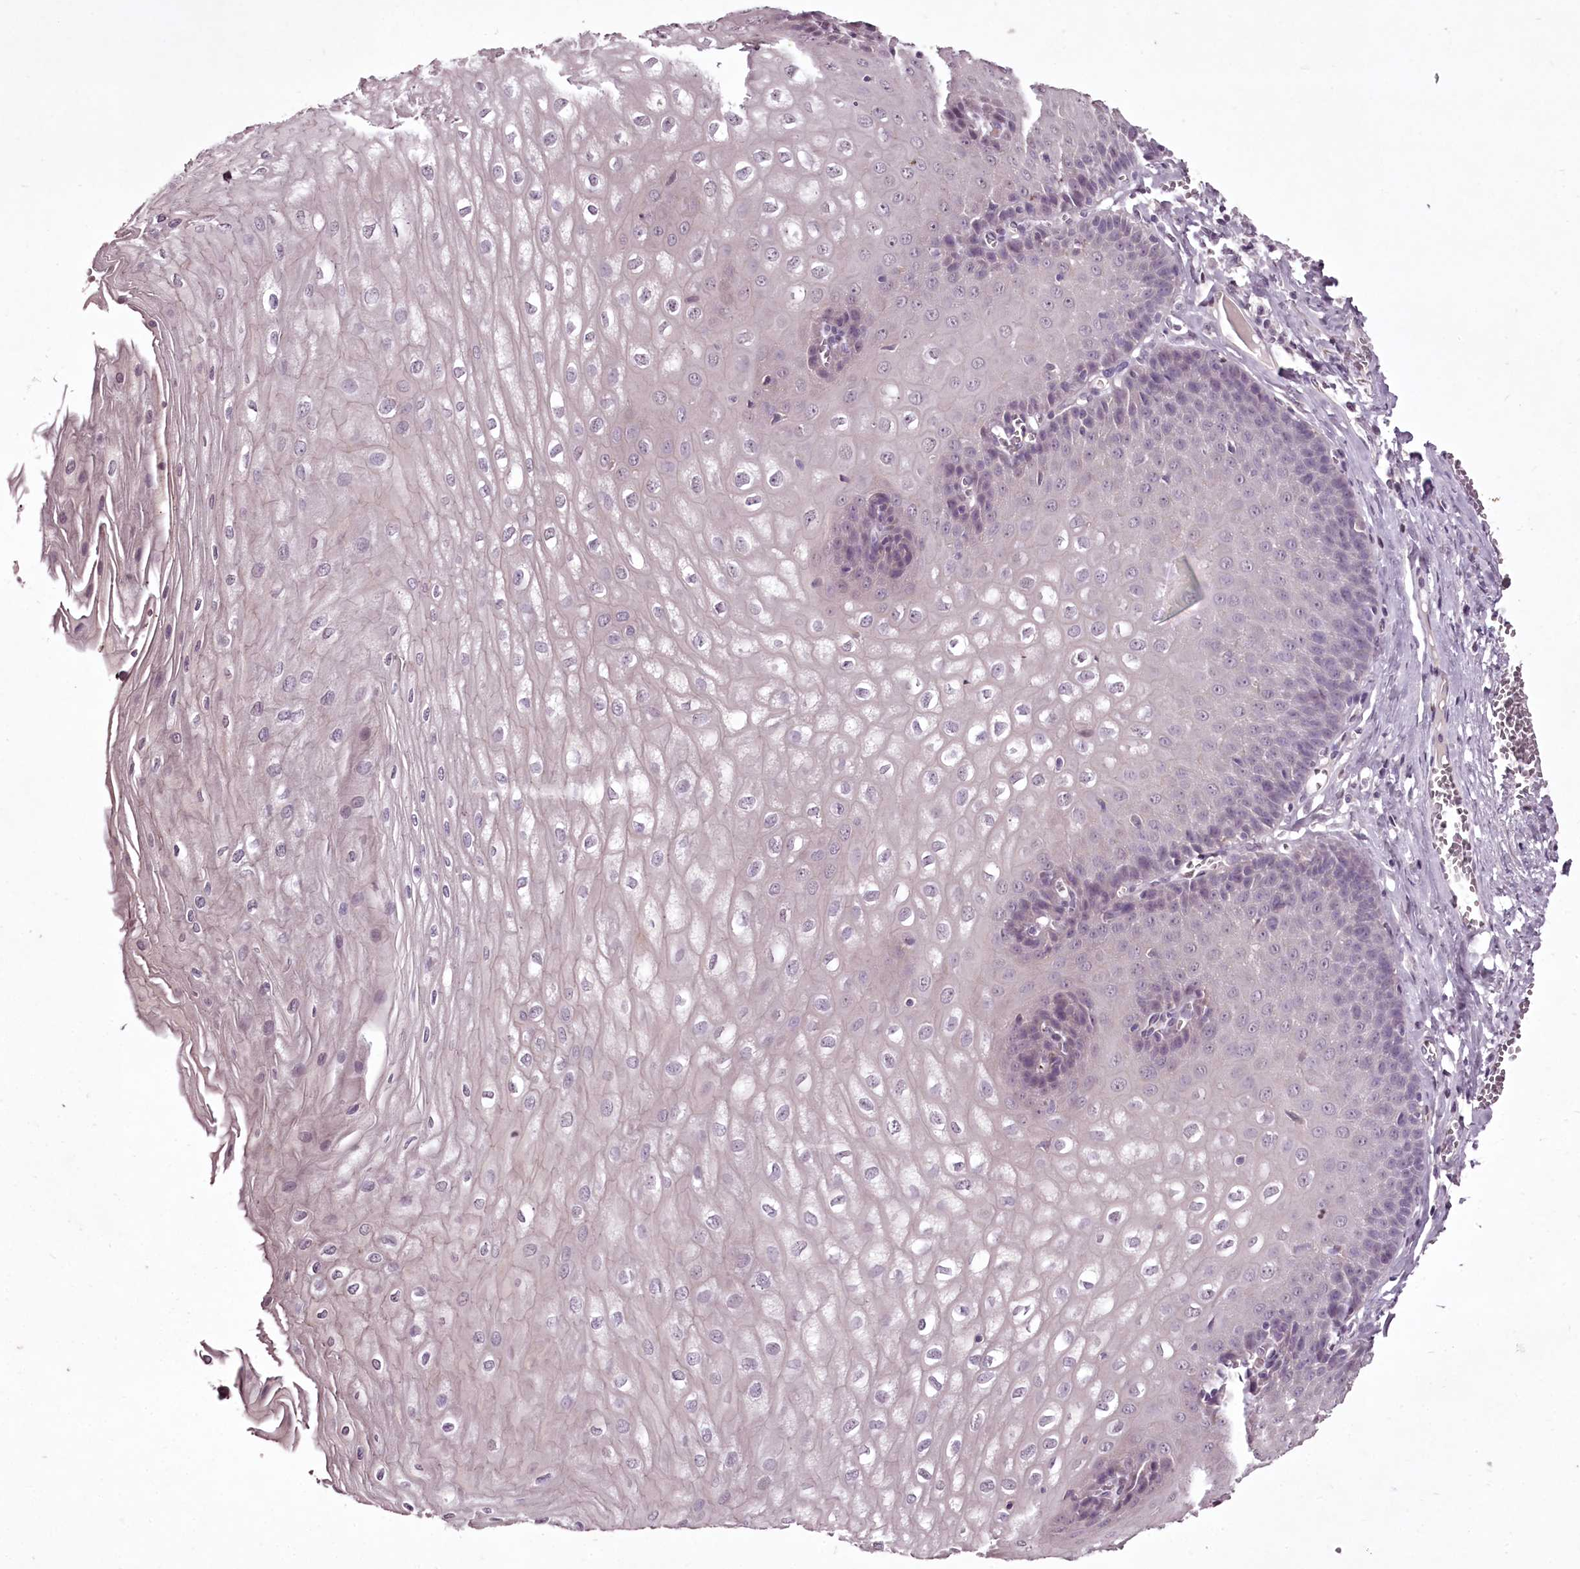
{"staining": {"intensity": "negative", "quantity": "none", "location": "none"}, "tissue": "esophagus", "cell_type": "Squamous epithelial cells", "image_type": "normal", "snomed": [{"axis": "morphology", "description": "Normal tissue, NOS"}, {"axis": "topography", "description": "Esophagus"}], "caption": "Esophagus was stained to show a protein in brown. There is no significant expression in squamous epithelial cells. The staining was performed using DAB to visualize the protein expression in brown, while the nuclei were stained in blue with hematoxylin (Magnification: 20x).", "gene": "C1orf56", "patient": {"sex": "male", "age": 60}}